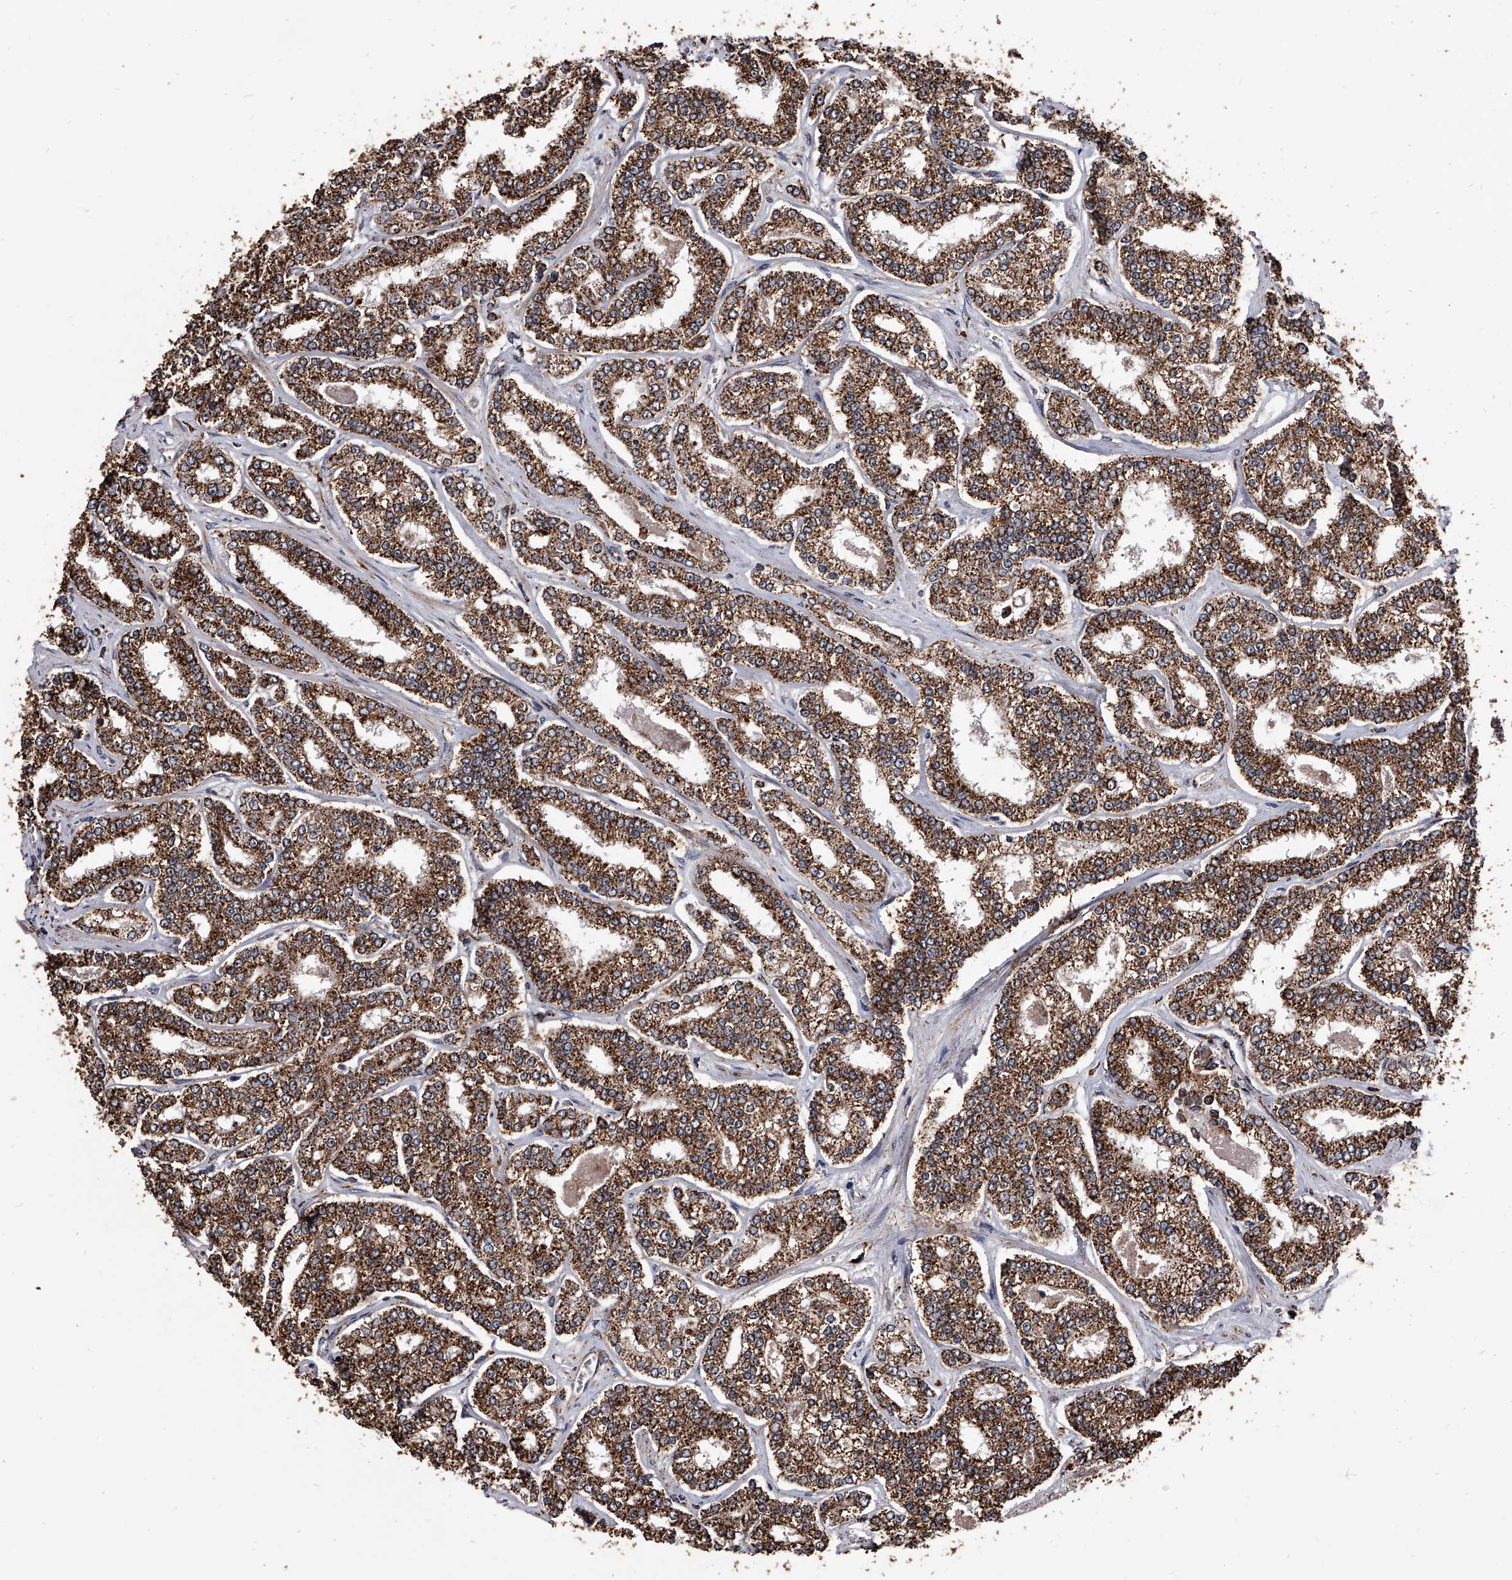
{"staining": {"intensity": "strong", "quantity": ">75%", "location": "cytoplasmic/membranous"}, "tissue": "prostate cancer", "cell_type": "Tumor cells", "image_type": "cancer", "snomed": [{"axis": "morphology", "description": "Normal tissue, NOS"}, {"axis": "morphology", "description": "Adenocarcinoma, High grade"}, {"axis": "topography", "description": "Prostate"}], "caption": "Adenocarcinoma (high-grade) (prostate) tissue reveals strong cytoplasmic/membranous positivity in about >75% of tumor cells, visualized by immunohistochemistry.", "gene": "SMPDL3A", "patient": {"sex": "male", "age": 83}}